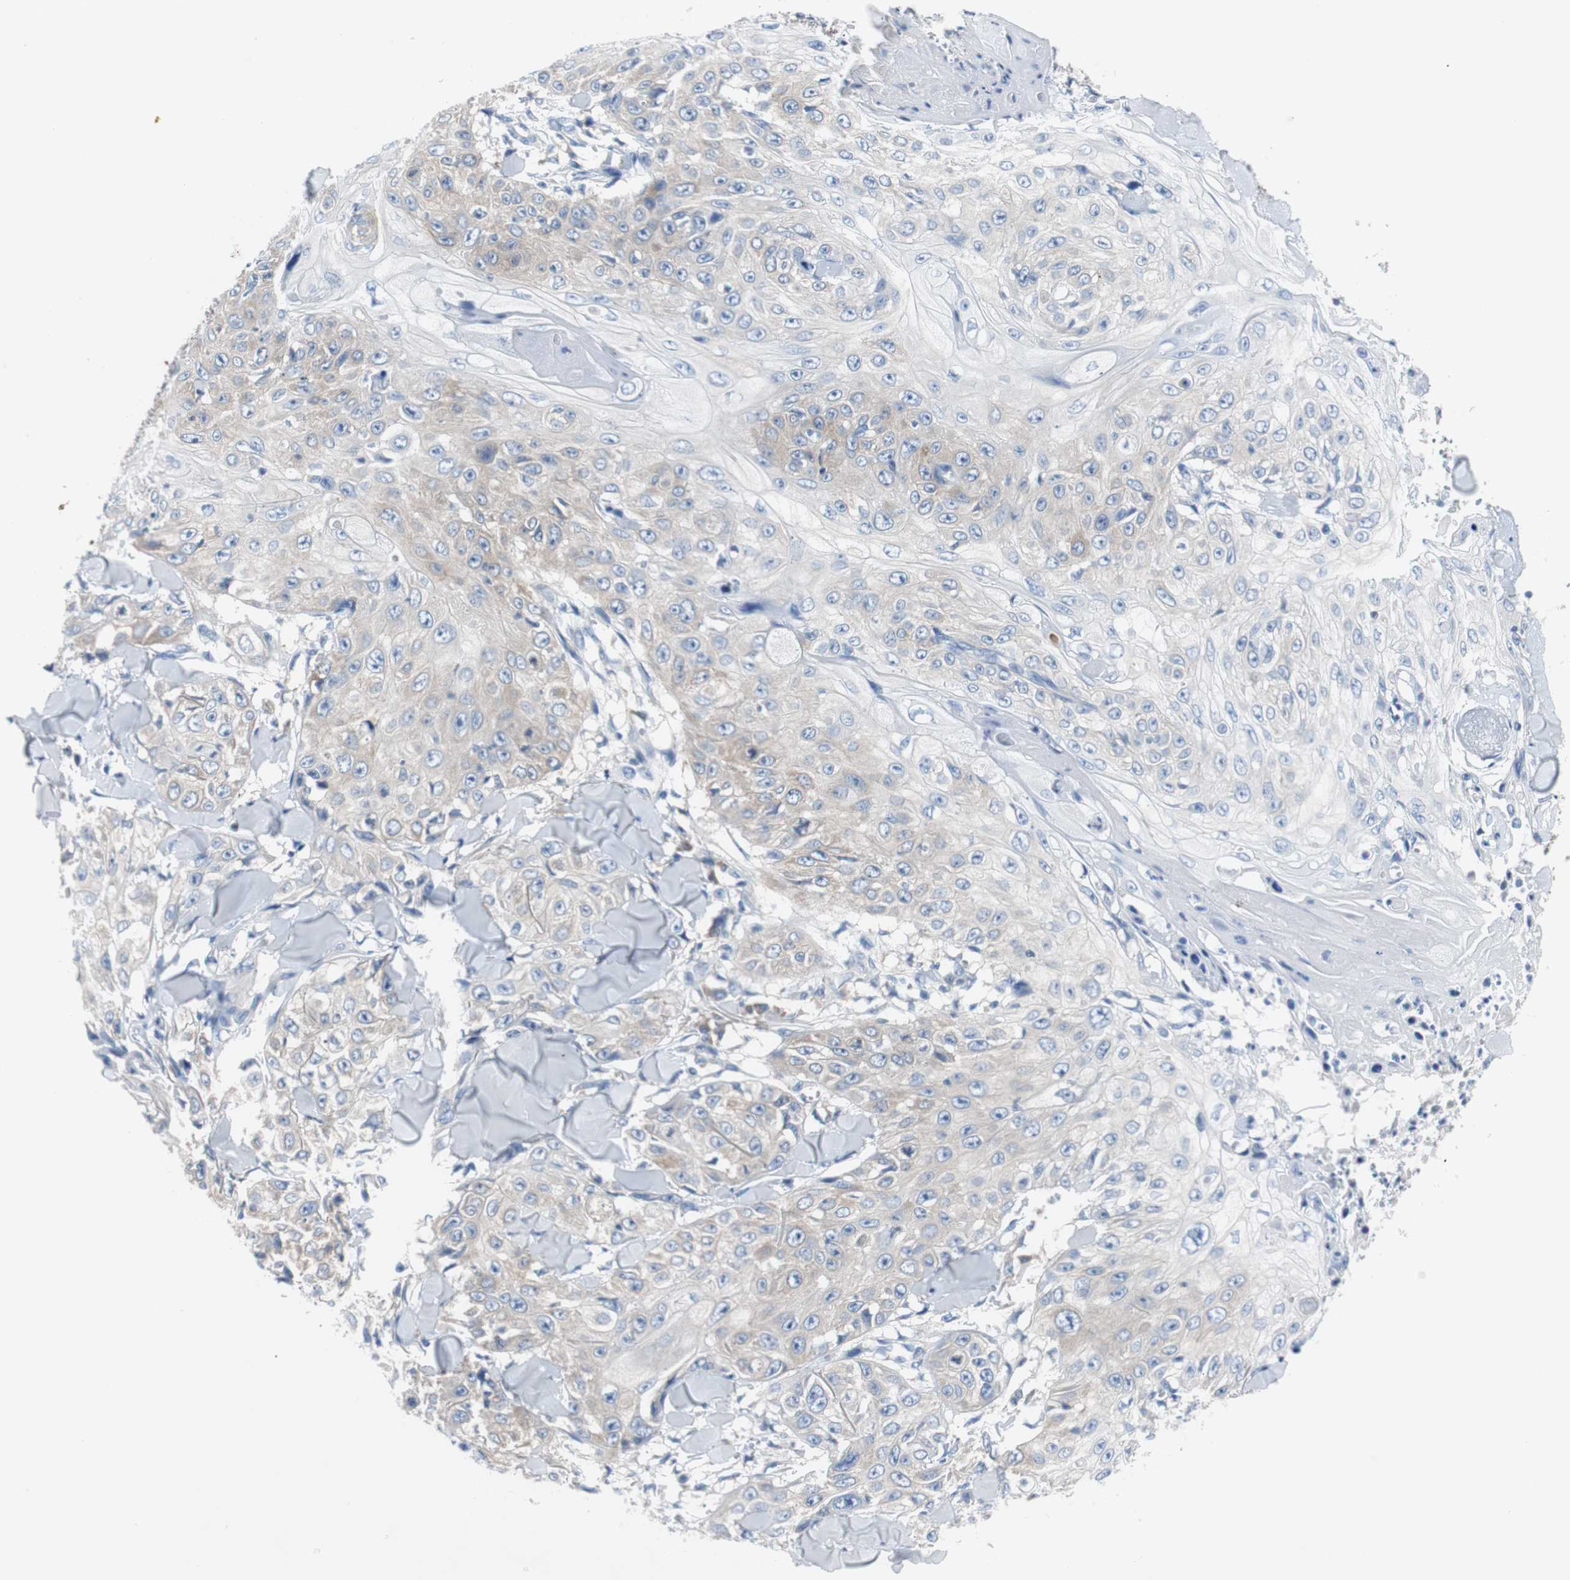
{"staining": {"intensity": "weak", "quantity": "25%-75%", "location": "cytoplasmic/membranous"}, "tissue": "skin cancer", "cell_type": "Tumor cells", "image_type": "cancer", "snomed": [{"axis": "morphology", "description": "Squamous cell carcinoma, NOS"}, {"axis": "topography", "description": "Skin"}], "caption": "Human squamous cell carcinoma (skin) stained with a protein marker exhibits weak staining in tumor cells.", "gene": "EEF2K", "patient": {"sex": "male", "age": 86}}